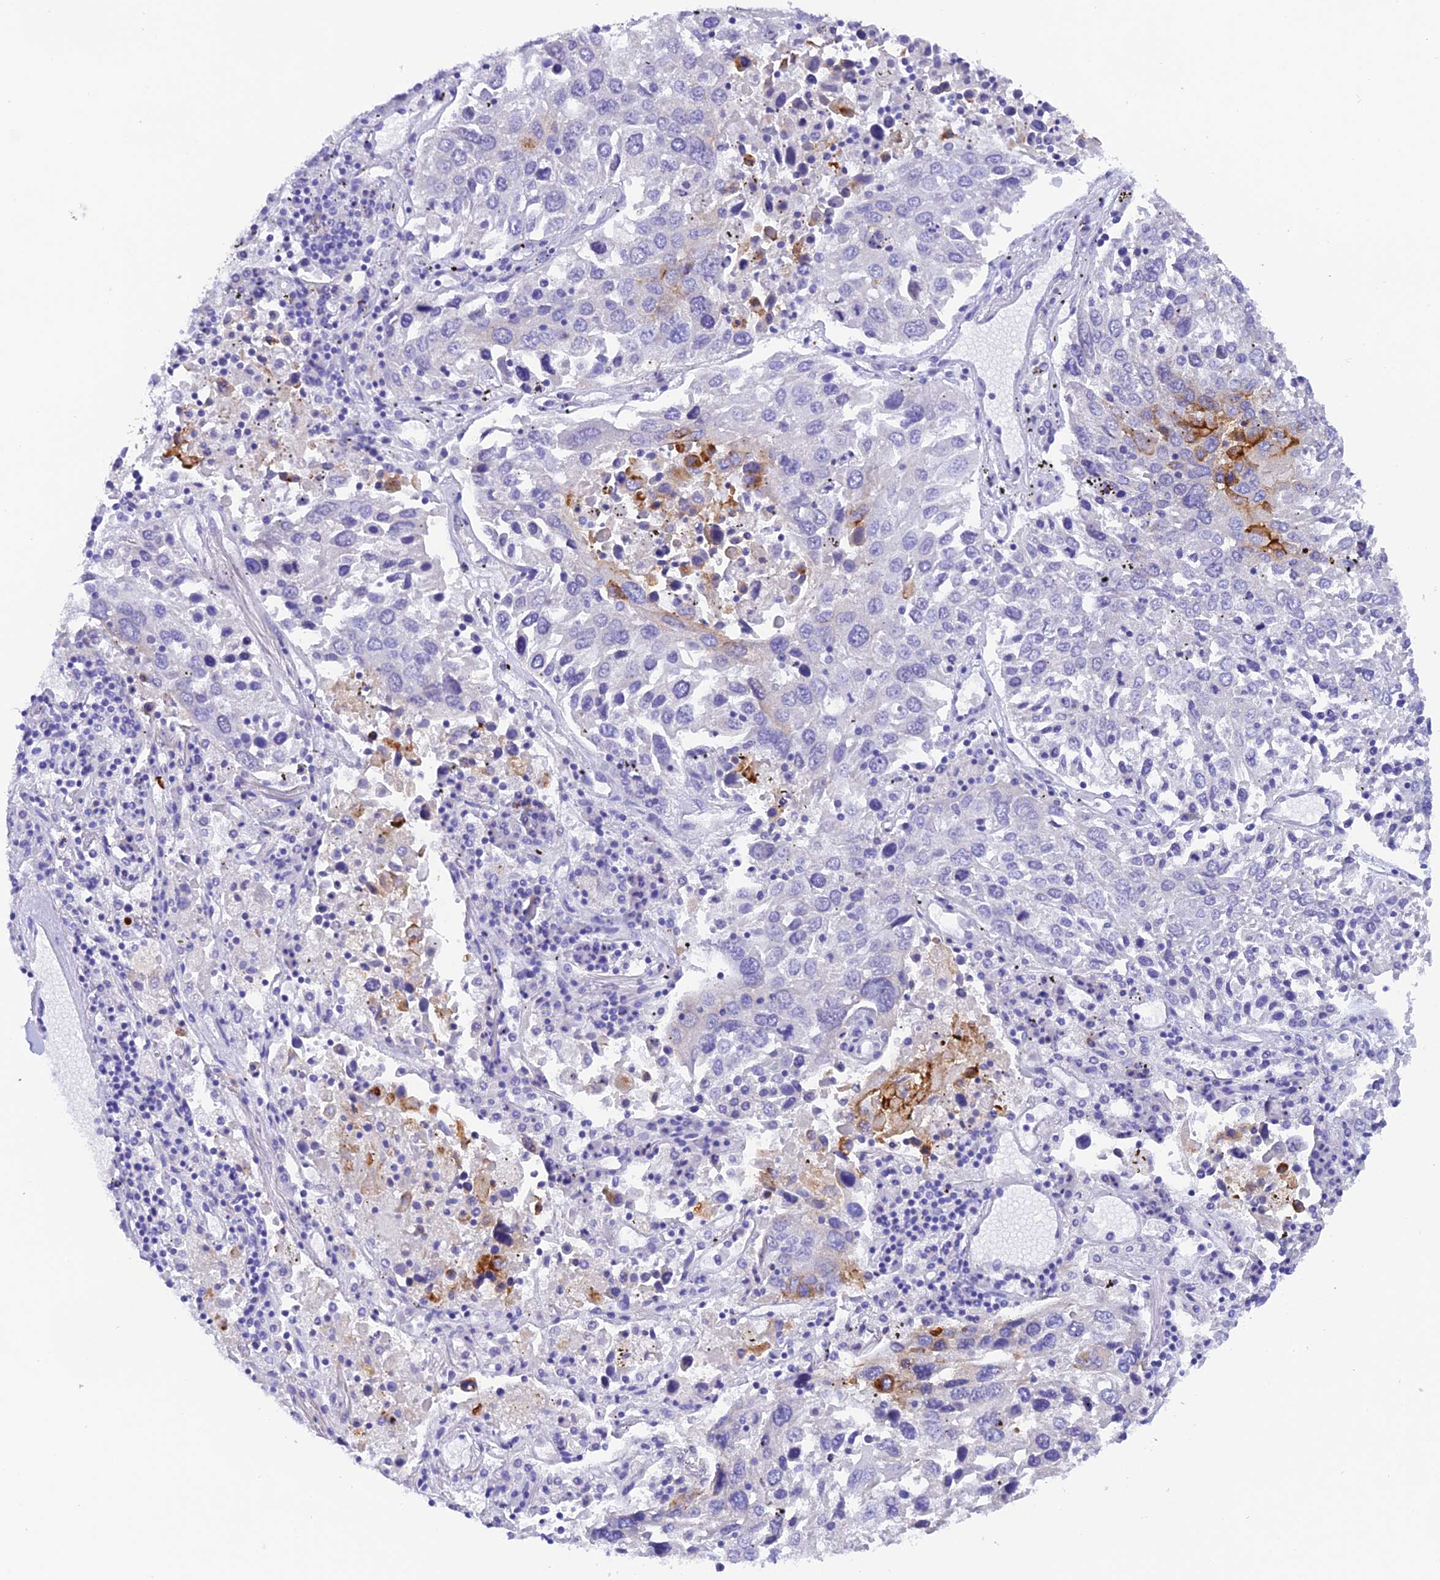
{"staining": {"intensity": "moderate", "quantity": "<25%", "location": "cytoplasmic/membranous"}, "tissue": "lung cancer", "cell_type": "Tumor cells", "image_type": "cancer", "snomed": [{"axis": "morphology", "description": "Squamous cell carcinoma, NOS"}, {"axis": "topography", "description": "Lung"}], "caption": "This photomicrograph reveals IHC staining of squamous cell carcinoma (lung), with low moderate cytoplasmic/membranous expression in approximately <25% of tumor cells.", "gene": "KDELR3", "patient": {"sex": "male", "age": 65}}